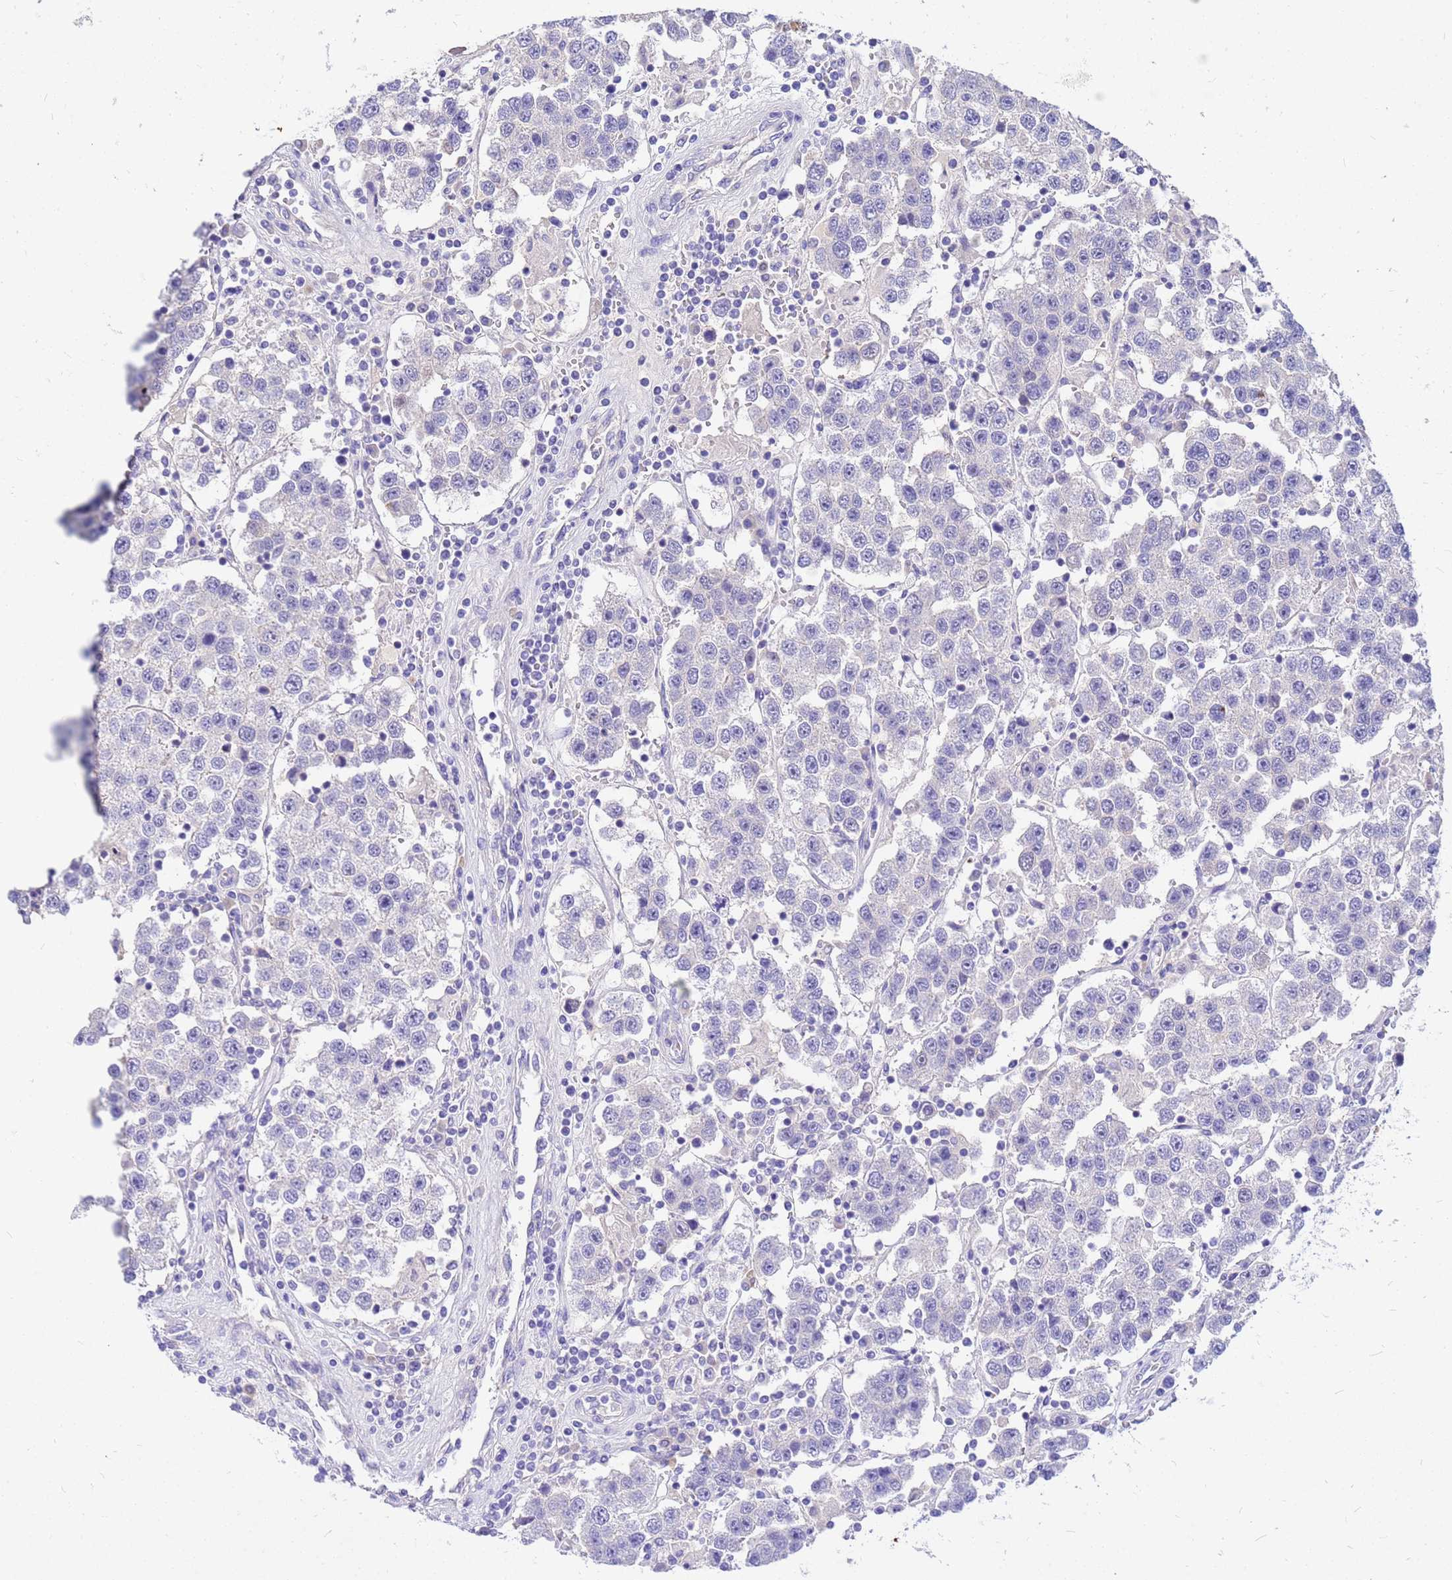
{"staining": {"intensity": "negative", "quantity": "none", "location": "none"}, "tissue": "testis cancer", "cell_type": "Tumor cells", "image_type": "cancer", "snomed": [{"axis": "morphology", "description": "Seminoma, NOS"}, {"axis": "topography", "description": "Testis"}], "caption": "Testis cancer (seminoma) was stained to show a protein in brown. There is no significant staining in tumor cells.", "gene": "DPRX", "patient": {"sex": "male", "age": 37}}